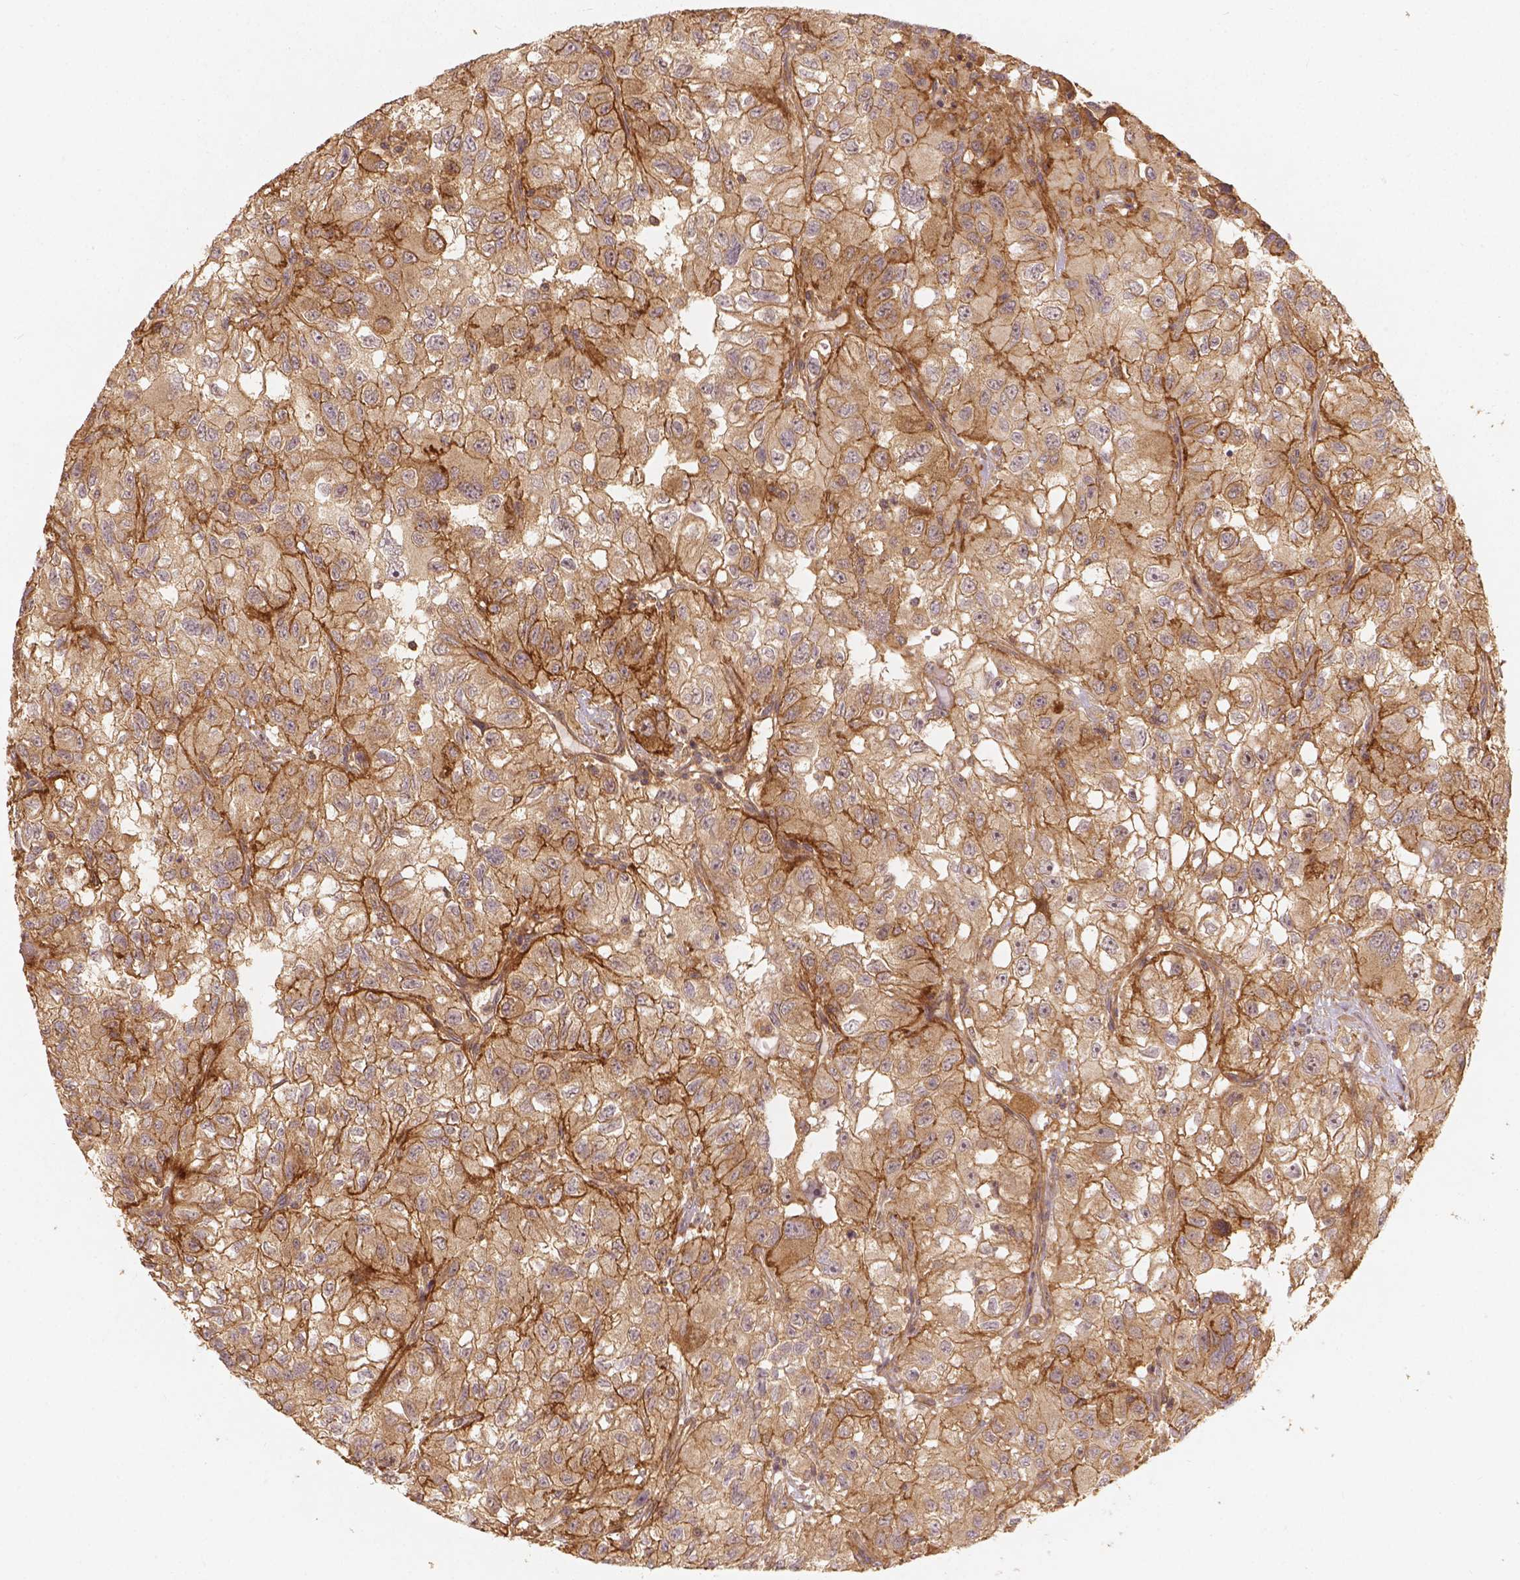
{"staining": {"intensity": "moderate", "quantity": ">75%", "location": "cytoplasmic/membranous"}, "tissue": "renal cancer", "cell_type": "Tumor cells", "image_type": "cancer", "snomed": [{"axis": "morphology", "description": "Adenocarcinoma, NOS"}, {"axis": "topography", "description": "Kidney"}], "caption": "This micrograph exhibits immunohistochemistry (IHC) staining of human renal cancer (adenocarcinoma), with medium moderate cytoplasmic/membranous positivity in approximately >75% of tumor cells.", "gene": "XPR1", "patient": {"sex": "male", "age": 64}}